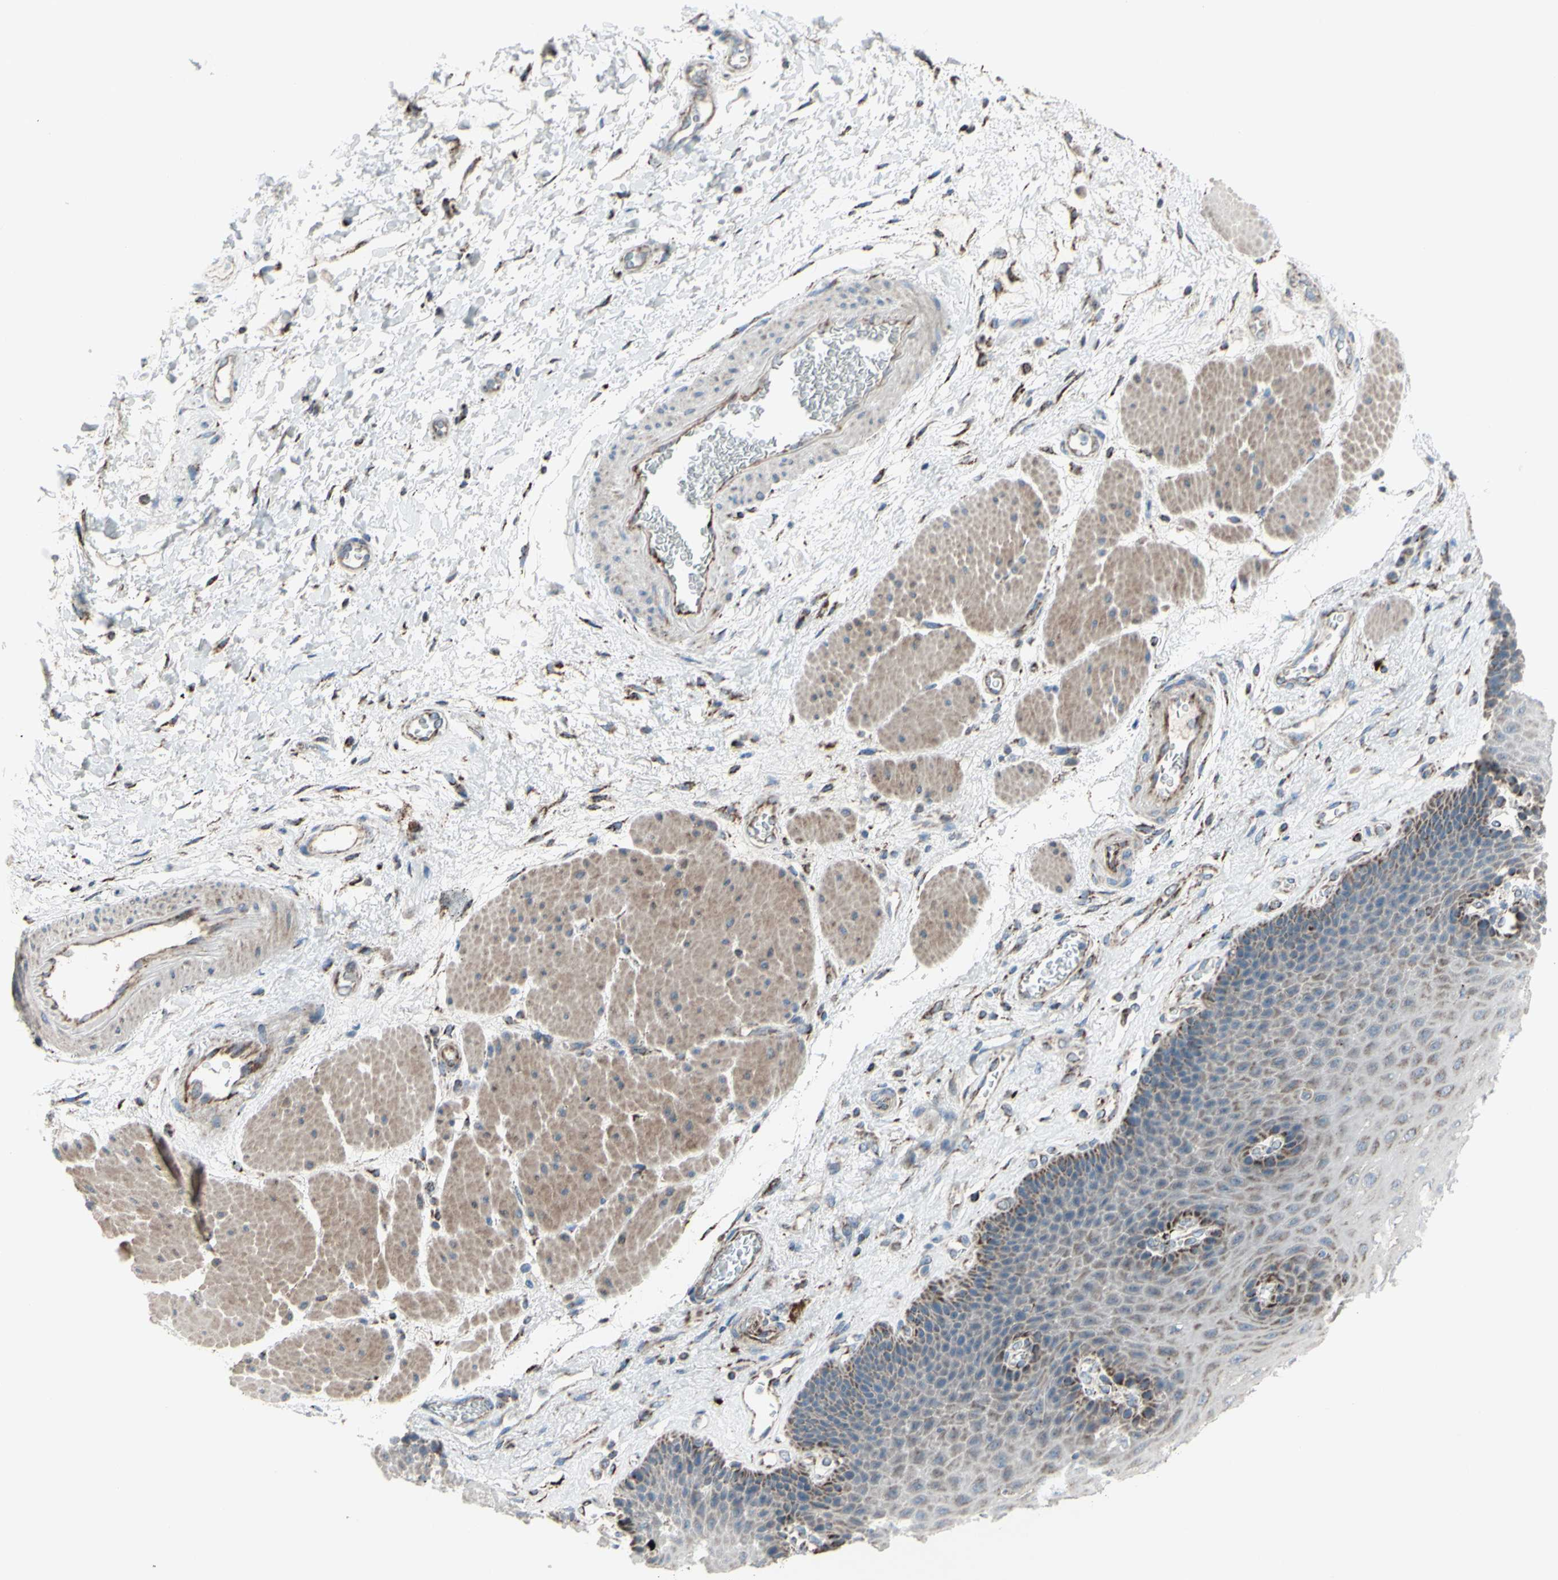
{"staining": {"intensity": "moderate", "quantity": "<25%", "location": "cytoplasmic/membranous"}, "tissue": "esophagus", "cell_type": "Squamous epithelial cells", "image_type": "normal", "snomed": [{"axis": "morphology", "description": "Normal tissue, NOS"}, {"axis": "topography", "description": "Esophagus"}], "caption": "A high-resolution image shows immunohistochemistry staining of normal esophagus, which reveals moderate cytoplasmic/membranous staining in approximately <25% of squamous epithelial cells.", "gene": "GLT8D1", "patient": {"sex": "female", "age": 72}}